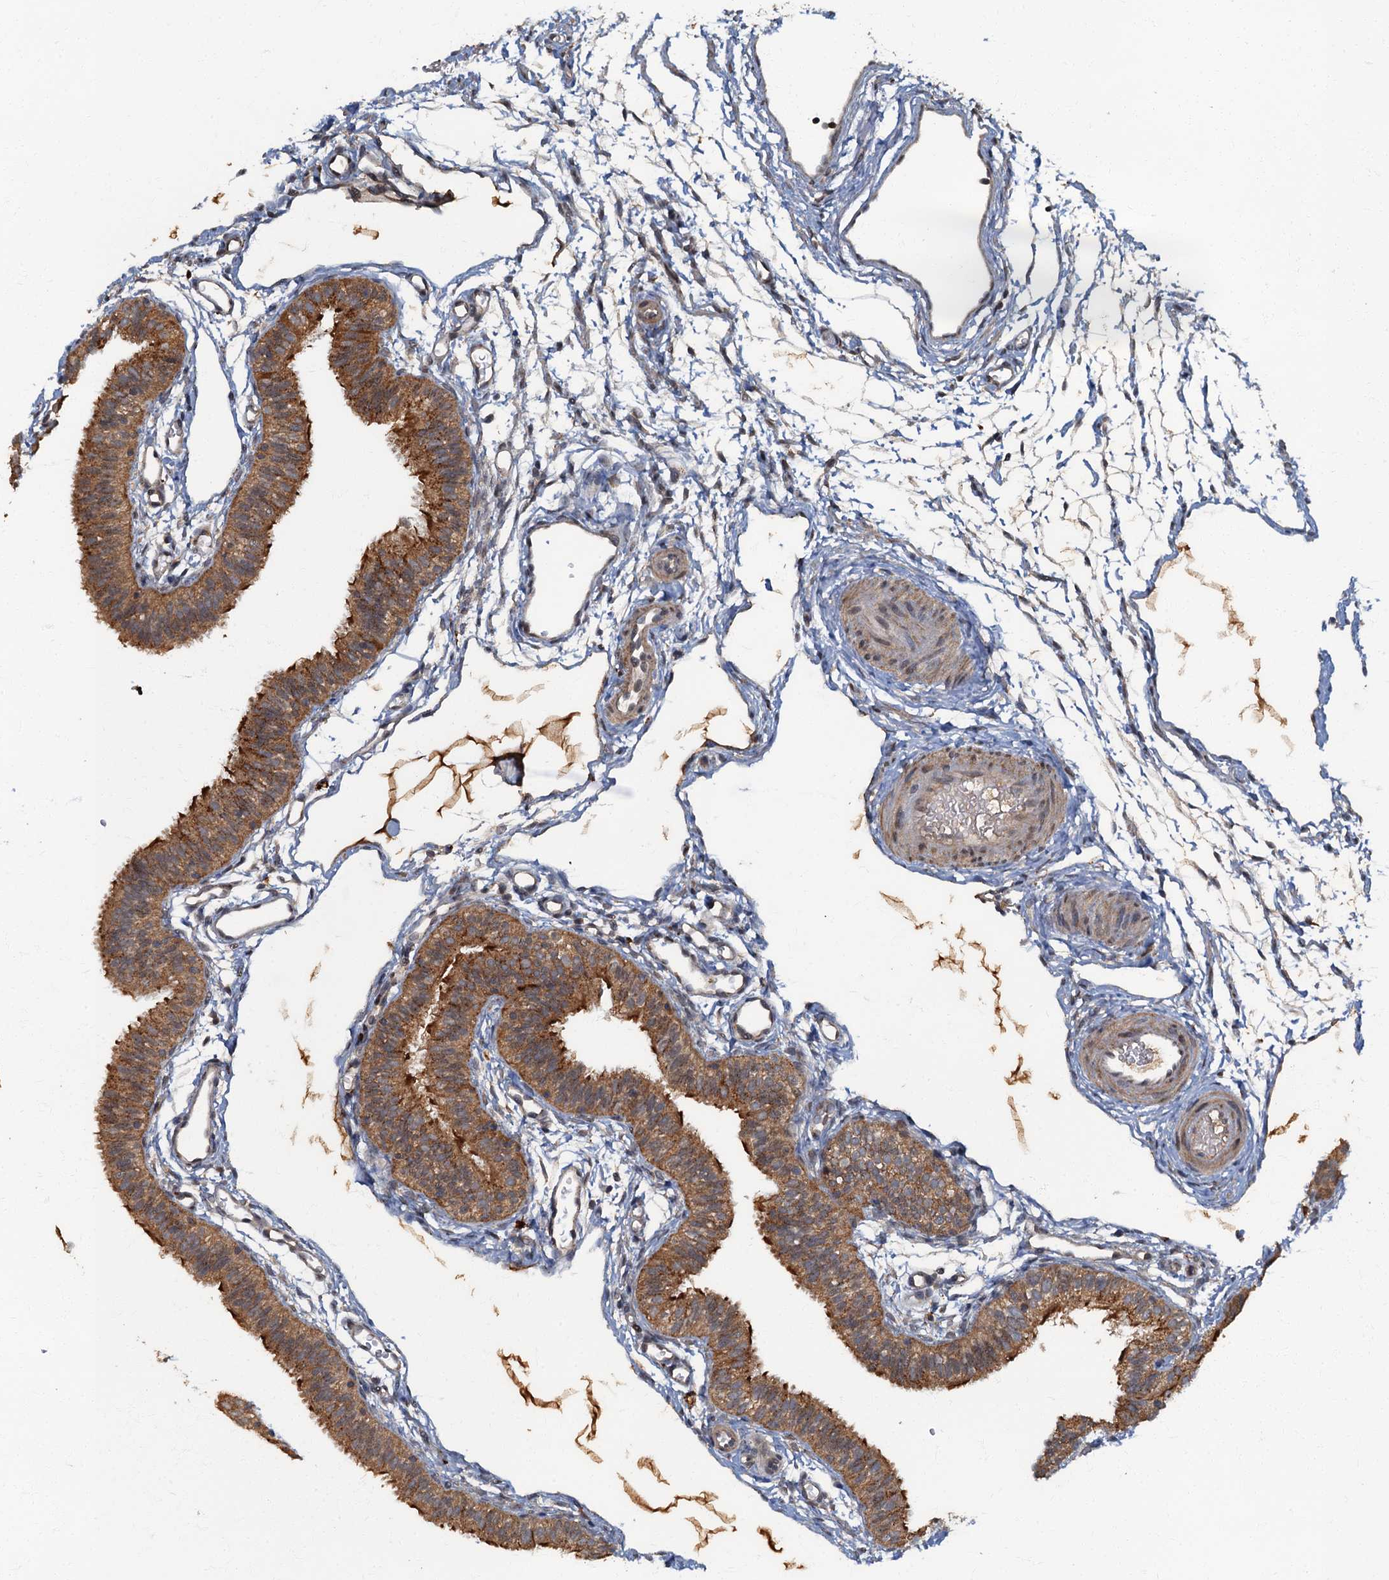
{"staining": {"intensity": "moderate", "quantity": ">75%", "location": "cytoplasmic/membranous"}, "tissue": "fallopian tube", "cell_type": "Glandular cells", "image_type": "normal", "snomed": [{"axis": "morphology", "description": "Normal tissue, NOS"}, {"axis": "topography", "description": "Fallopian tube"}], "caption": "Protein expression by immunohistochemistry reveals moderate cytoplasmic/membranous expression in approximately >75% of glandular cells in normal fallopian tube.", "gene": "WDCP", "patient": {"sex": "female", "age": 35}}